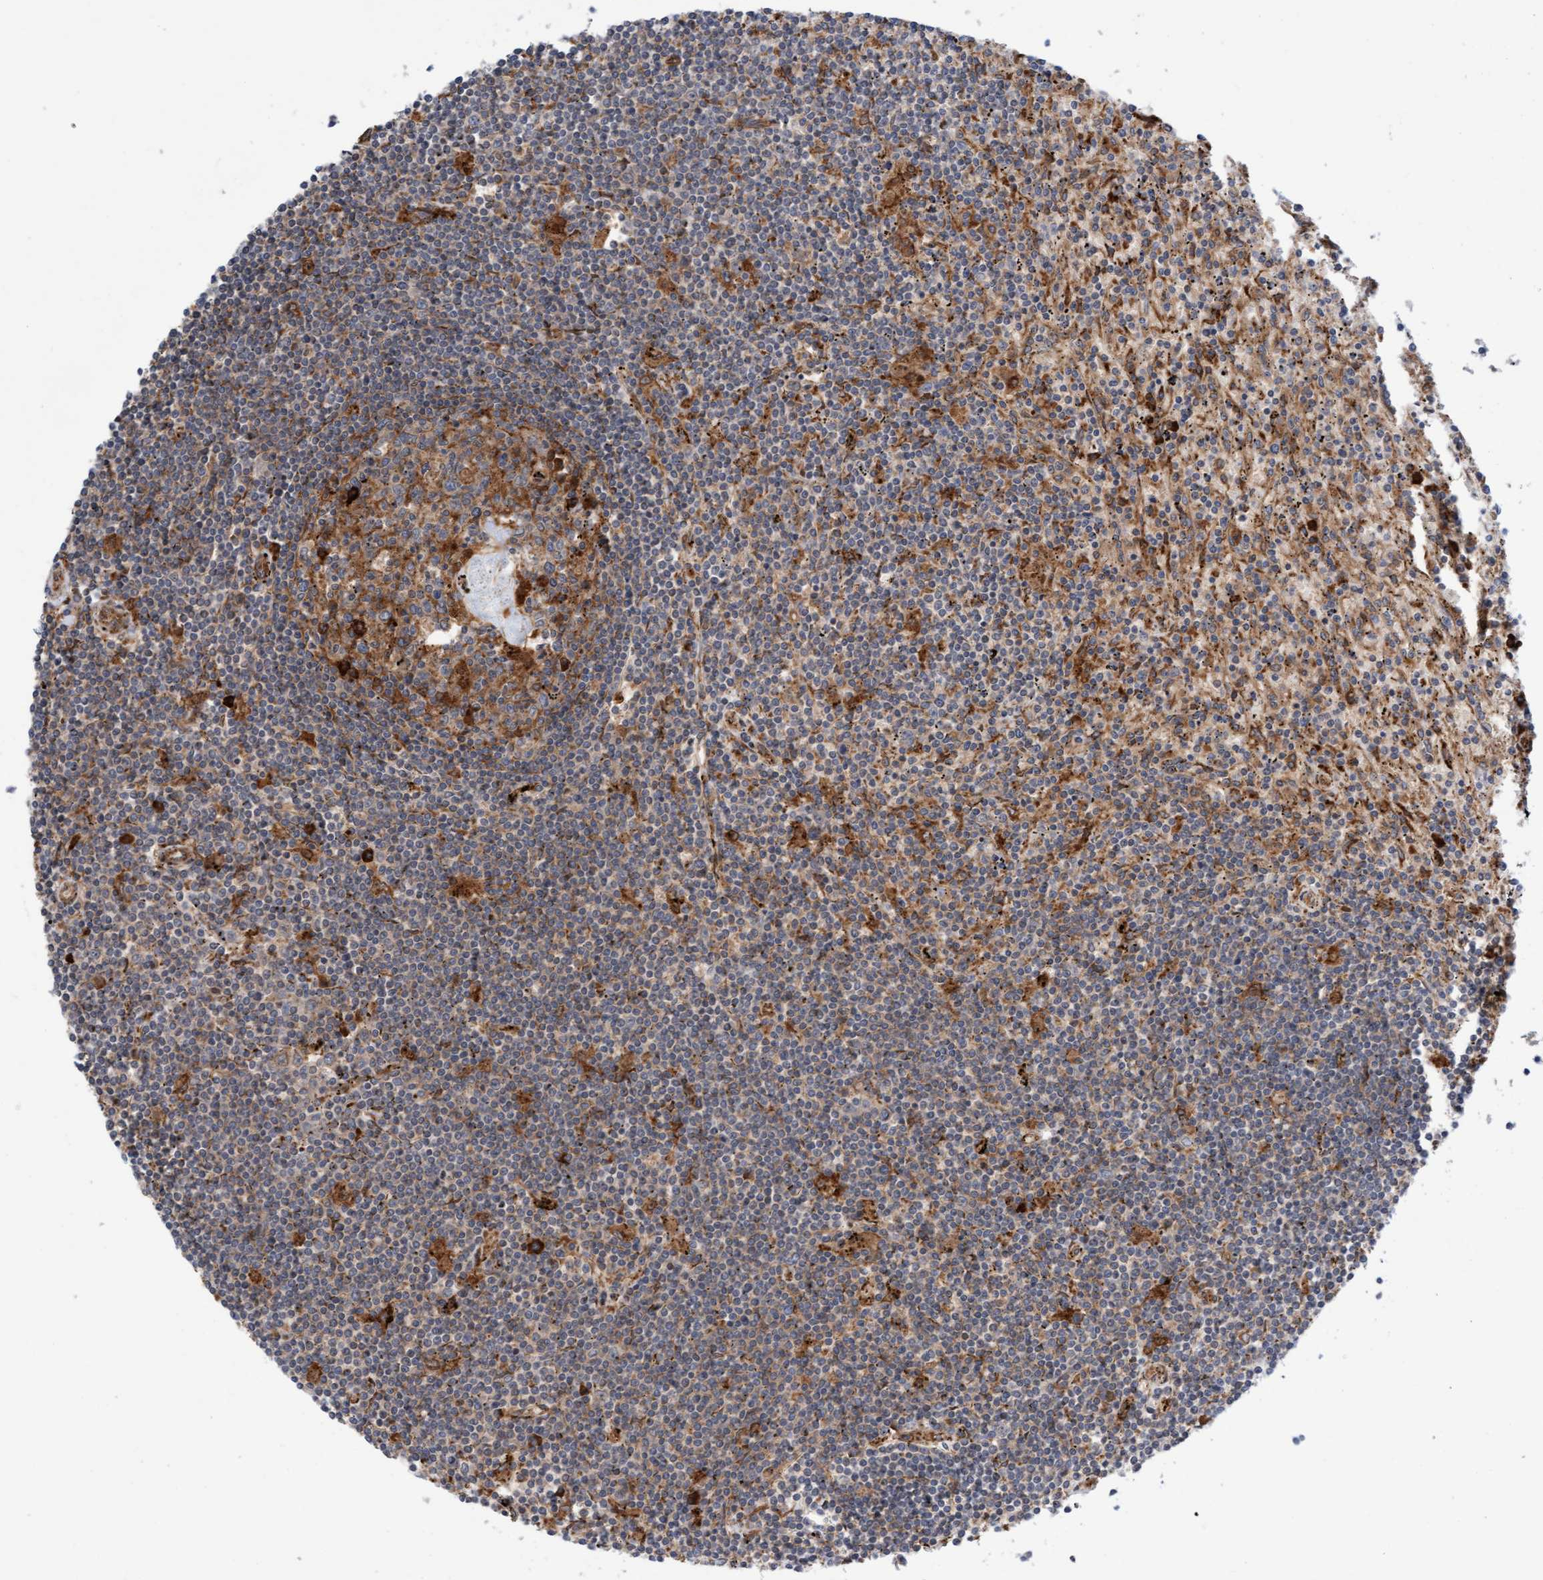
{"staining": {"intensity": "weak", "quantity": "<25%", "location": "cytoplasmic/membranous"}, "tissue": "lymphoma", "cell_type": "Tumor cells", "image_type": "cancer", "snomed": [{"axis": "morphology", "description": "Malignant lymphoma, non-Hodgkin's type, Low grade"}, {"axis": "topography", "description": "Spleen"}], "caption": "High power microscopy image of an immunohistochemistry micrograph of low-grade malignant lymphoma, non-Hodgkin's type, revealing no significant expression in tumor cells.", "gene": "KIAA0753", "patient": {"sex": "male", "age": 76}}